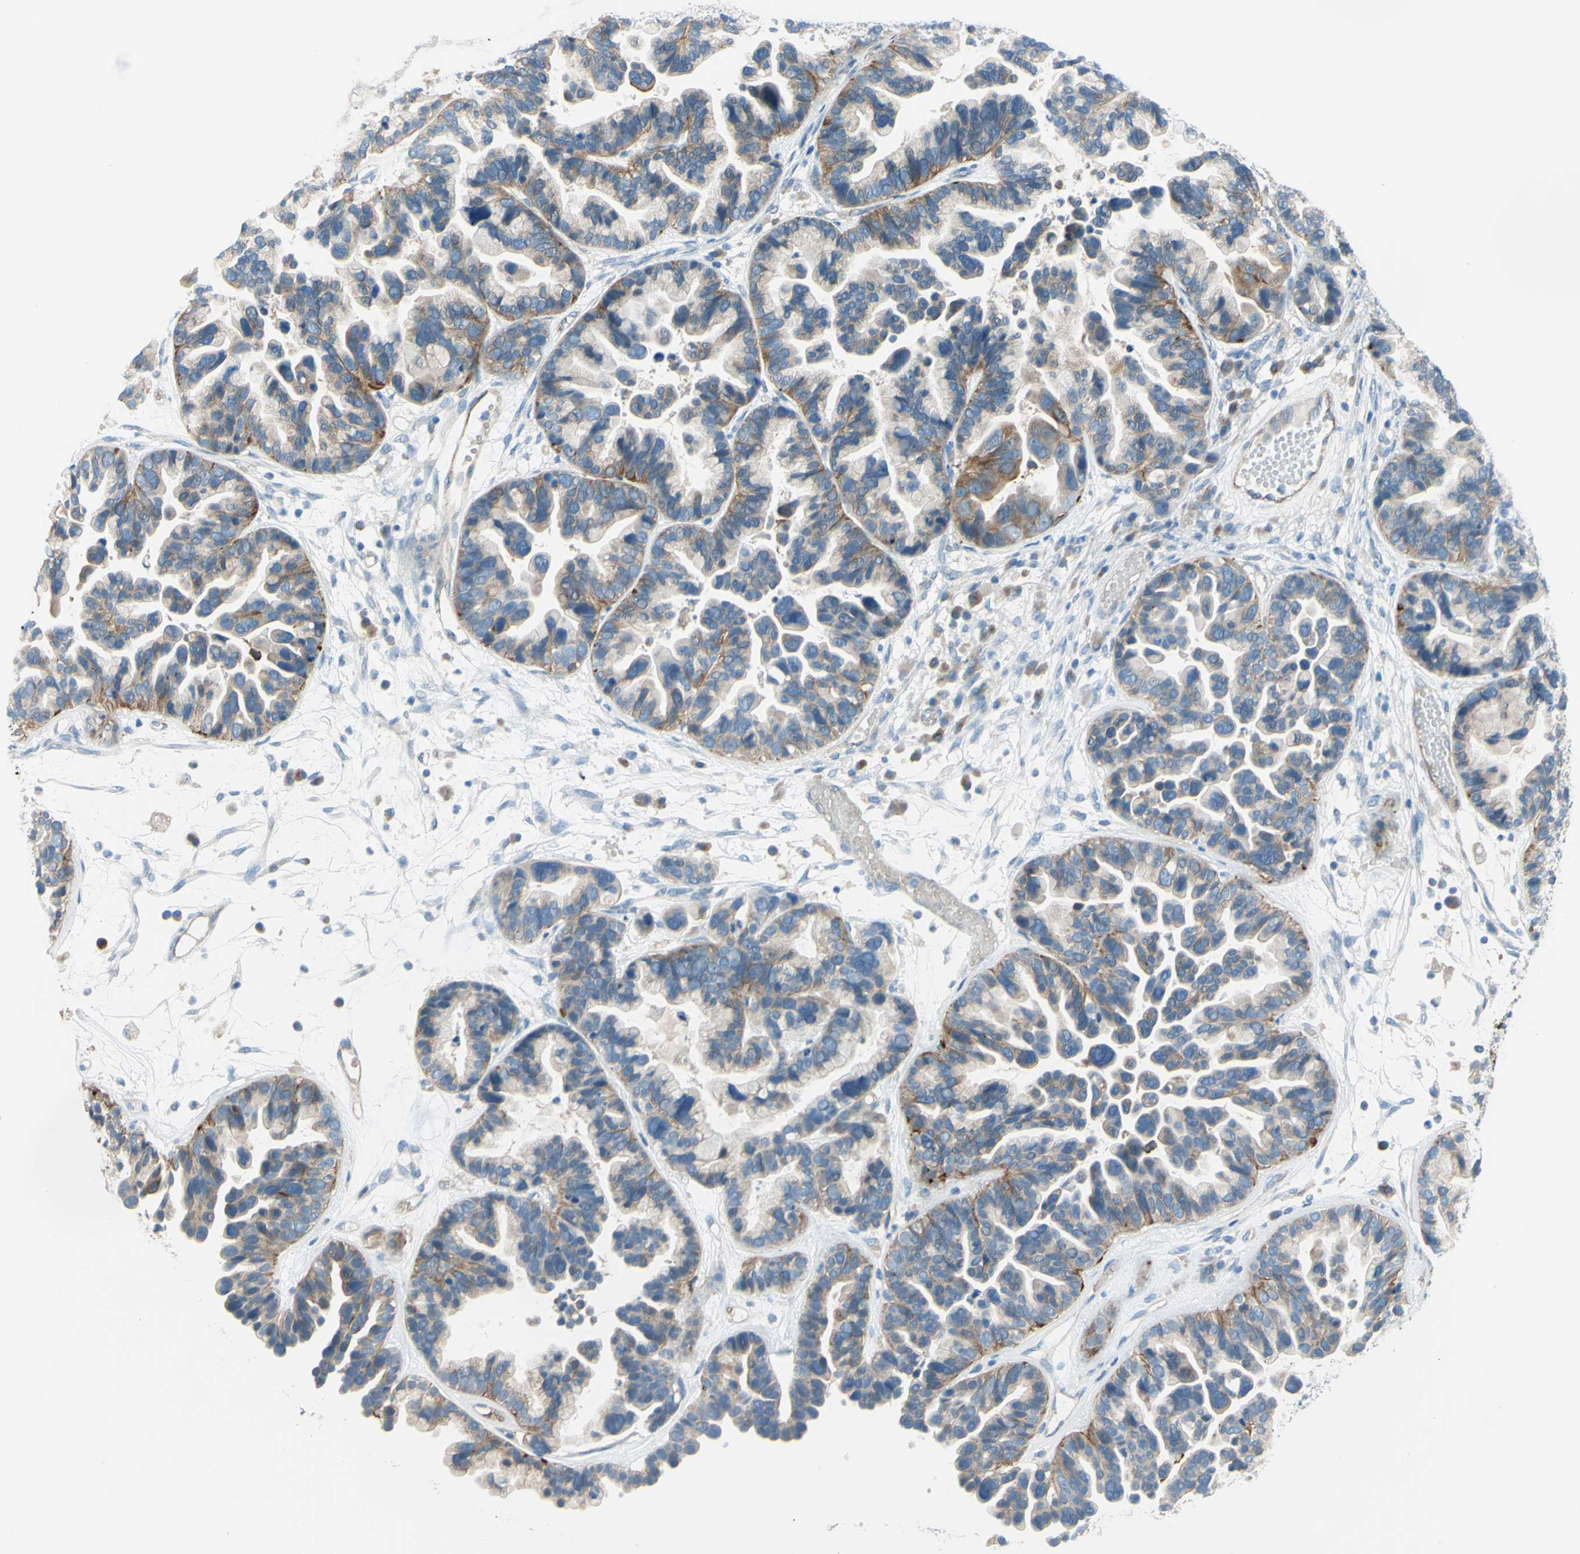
{"staining": {"intensity": "moderate", "quantity": "25%-75%", "location": "cytoplasmic/membranous"}, "tissue": "ovarian cancer", "cell_type": "Tumor cells", "image_type": "cancer", "snomed": [{"axis": "morphology", "description": "Cystadenocarcinoma, serous, NOS"}, {"axis": "topography", "description": "Ovary"}], "caption": "Protein staining displays moderate cytoplasmic/membranous expression in about 25%-75% of tumor cells in ovarian cancer (serous cystadenocarcinoma).", "gene": "FRMD4B", "patient": {"sex": "female", "age": 56}}